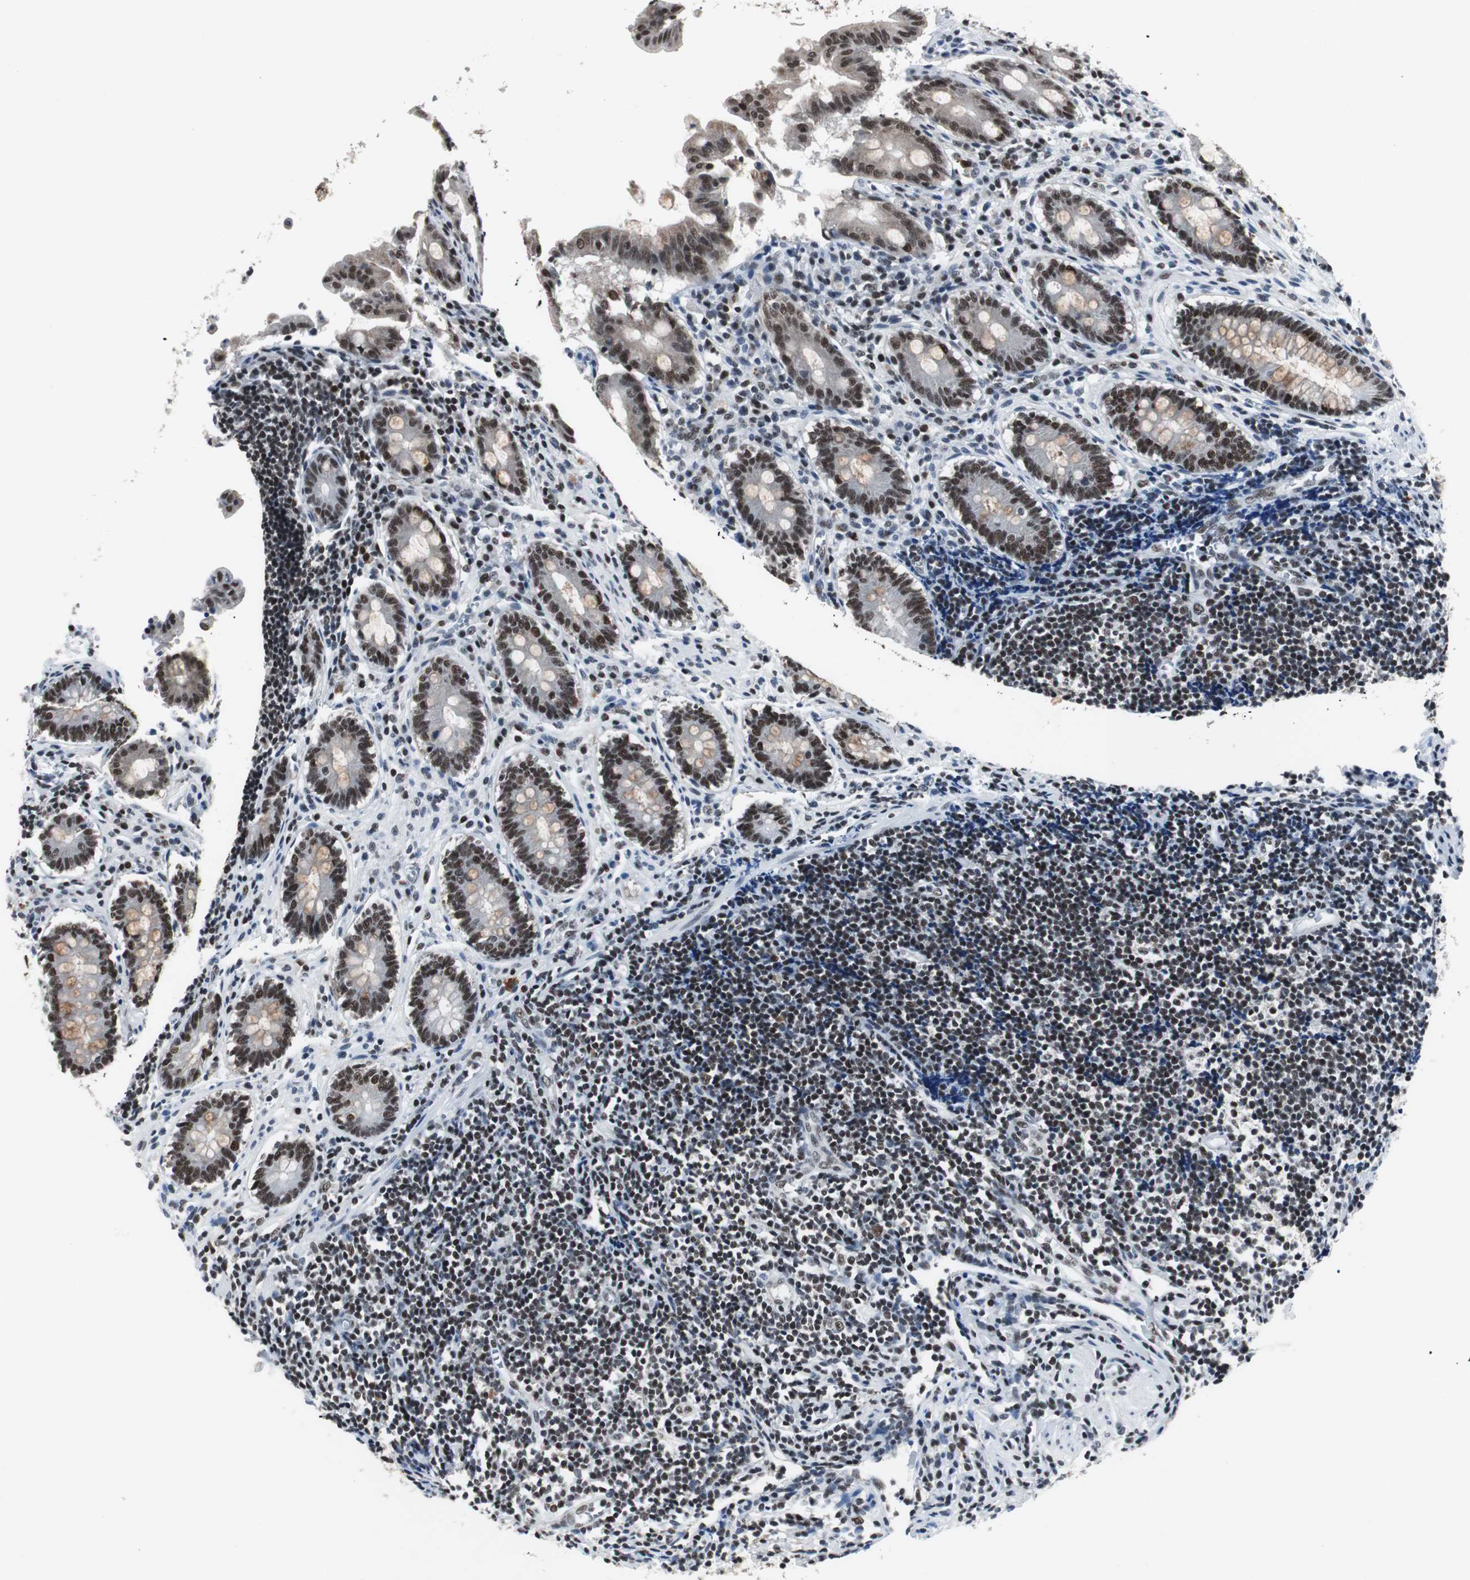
{"staining": {"intensity": "strong", "quantity": ">75%", "location": "nuclear"}, "tissue": "appendix", "cell_type": "Glandular cells", "image_type": "normal", "snomed": [{"axis": "morphology", "description": "Normal tissue, NOS"}, {"axis": "topography", "description": "Appendix"}], "caption": "Appendix stained for a protein exhibits strong nuclear positivity in glandular cells. Immunohistochemistry stains the protein of interest in brown and the nuclei are stained blue.", "gene": "RAD9A", "patient": {"sex": "female", "age": 50}}